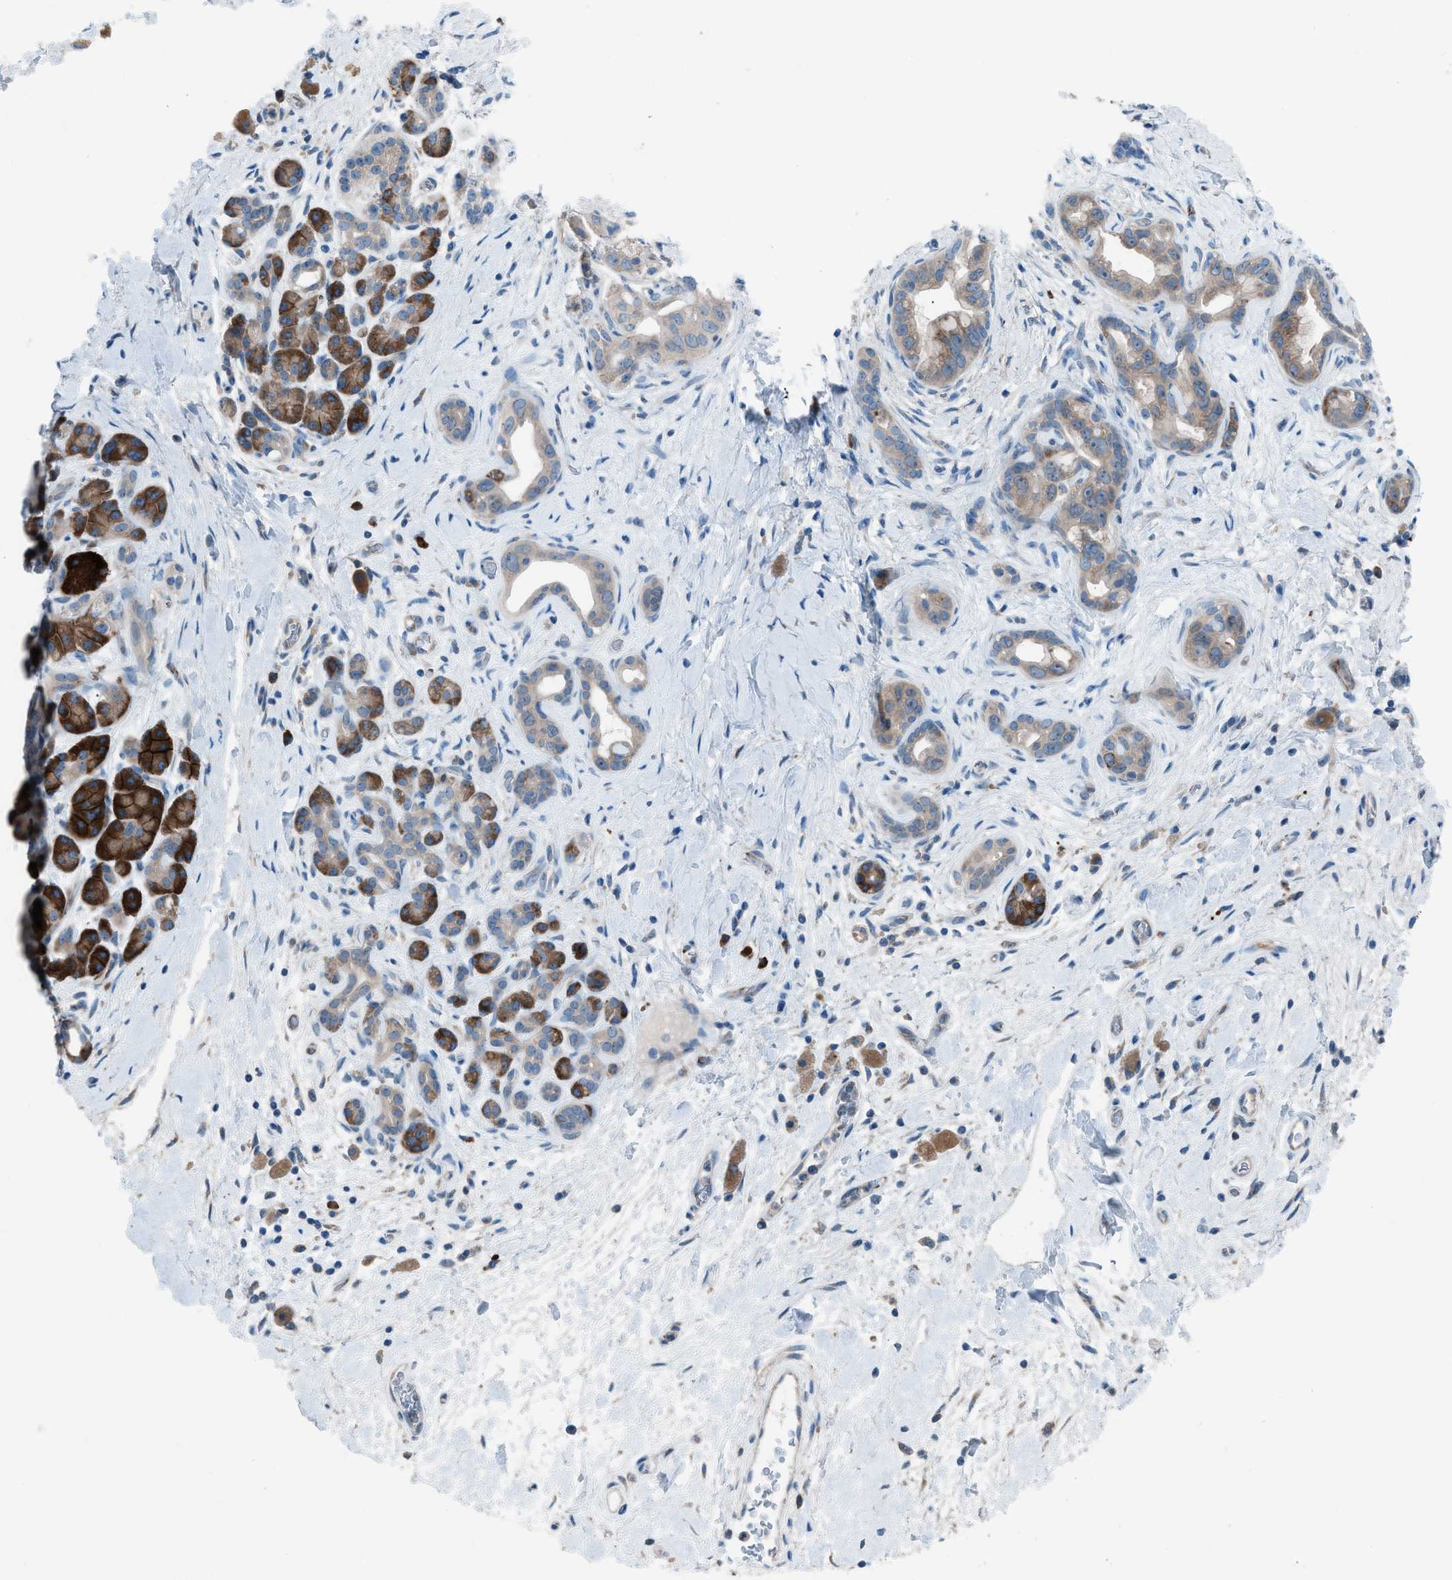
{"staining": {"intensity": "weak", "quantity": ">75%", "location": "cytoplasmic/membranous"}, "tissue": "pancreatic cancer", "cell_type": "Tumor cells", "image_type": "cancer", "snomed": [{"axis": "morphology", "description": "Adenocarcinoma, NOS"}, {"axis": "topography", "description": "Pancreas"}], "caption": "Immunohistochemical staining of pancreatic cancer exhibits low levels of weak cytoplasmic/membranous positivity in about >75% of tumor cells.", "gene": "HEG1", "patient": {"sex": "male", "age": 55}}